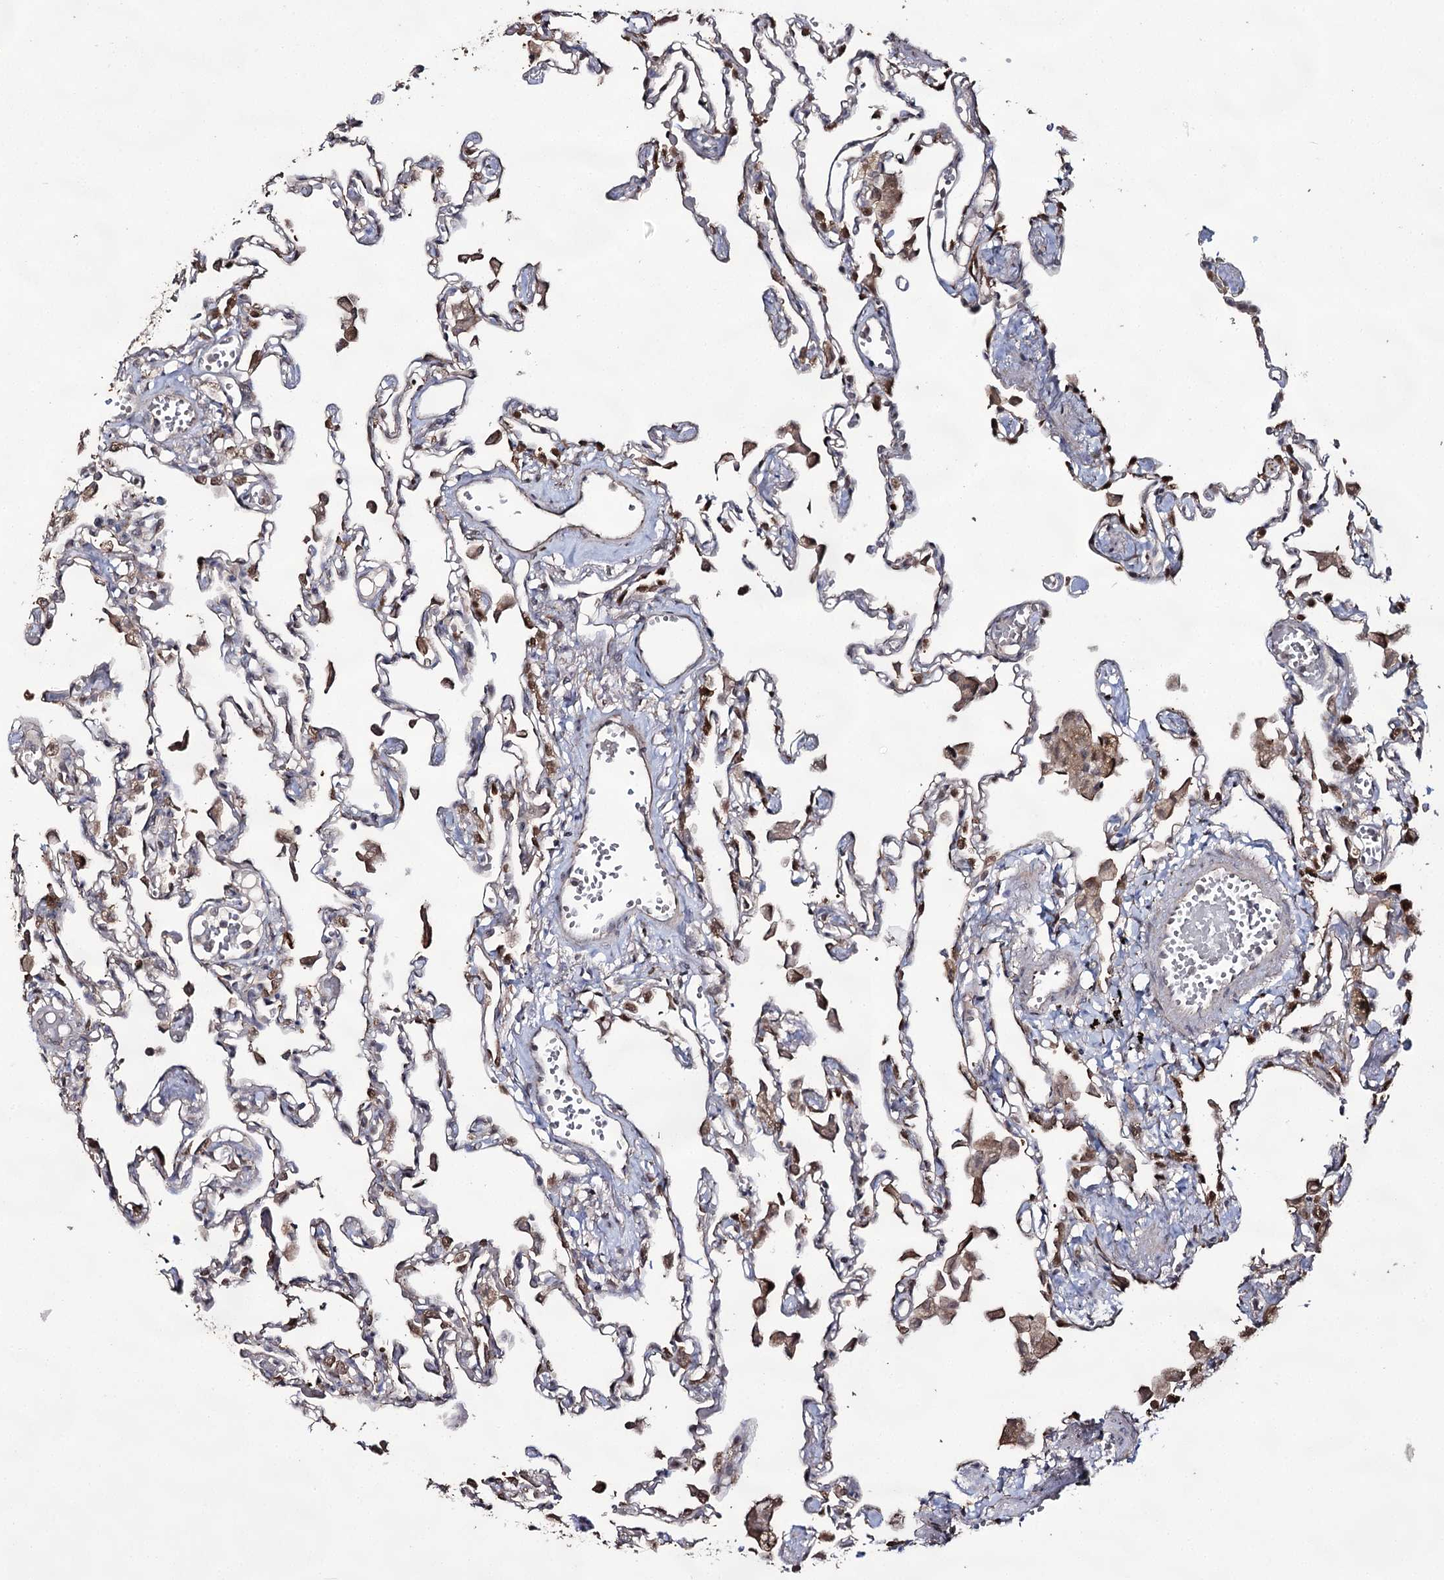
{"staining": {"intensity": "negative", "quantity": "none", "location": "none"}, "tissue": "lung", "cell_type": "Alveolar cells", "image_type": "normal", "snomed": [{"axis": "morphology", "description": "Normal tissue, NOS"}, {"axis": "topography", "description": "Bronchus"}, {"axis": "topography", "description": "Lung"}], "caption": "Image shows no significant protein staining in alveolar cells of benign lung. (Stains: DAB (3,3'-diaminobenzidine) immunohistochemistry with hematoxylin counter stain, Microscopy: brightfield microscopy at high magnification).", "gene": "ACTR6", "patient": {"sex": "female", "age": 49}}